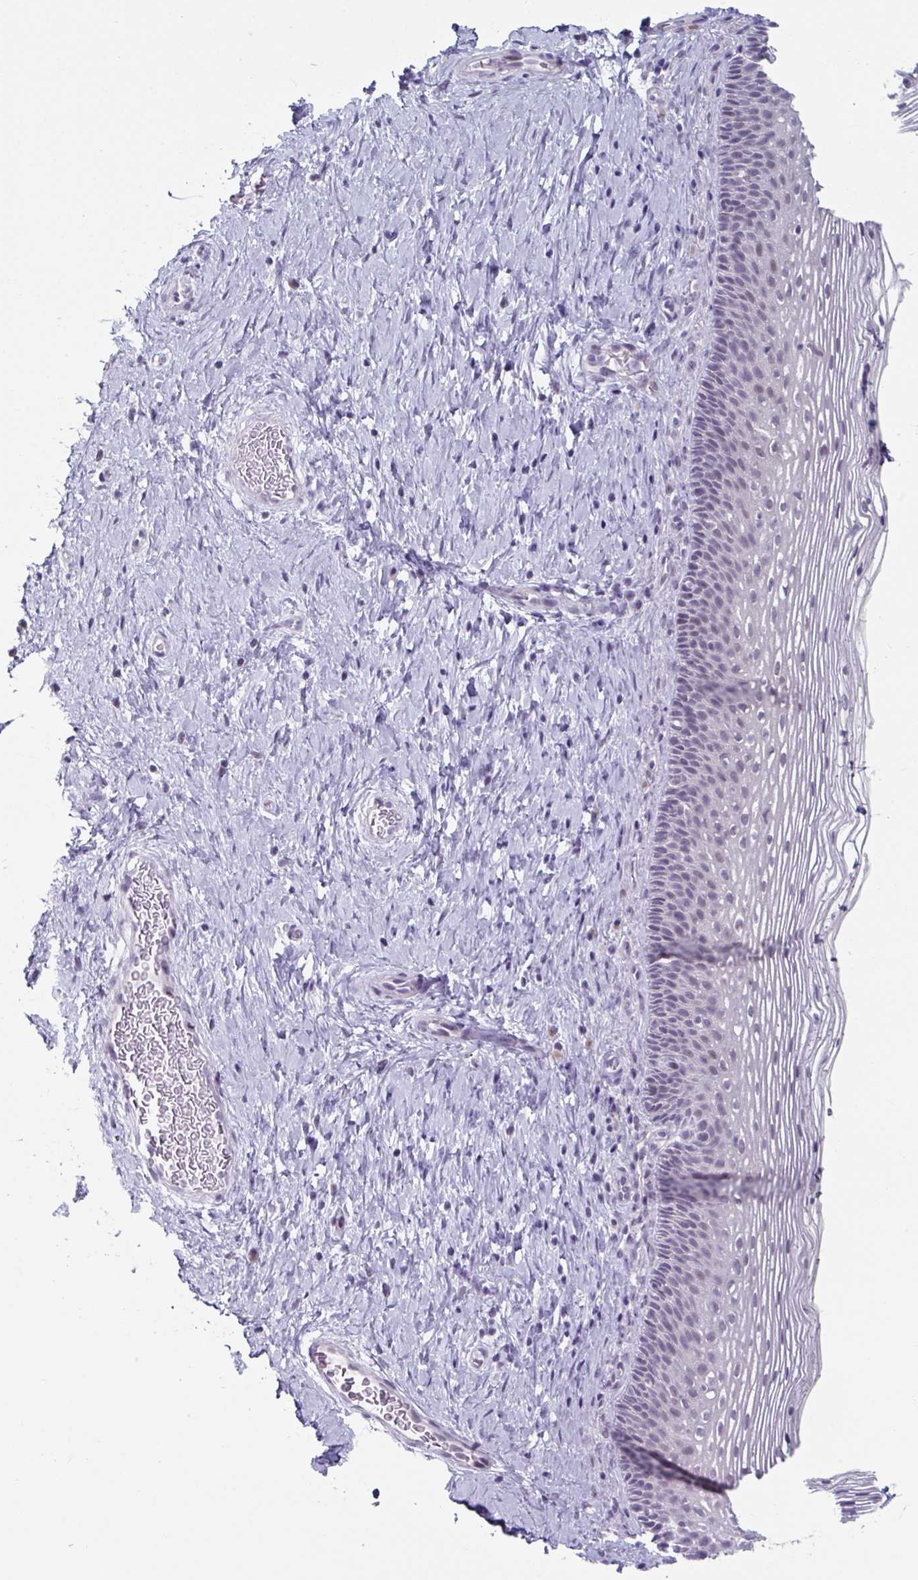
{"staining": {"intensity": "negative", "quantity": "none", "location": "none"}, "tissue": "cervix", "cell_type": "Glandular cells", "image_type": "normal", "snomed": [{"axis": "morphology", "description": "Normal tissue, NOS"}, {"axis": "topography", "description": "Cervix"}], "caption": "Immunohistochemistry (IHC) photomicrograph of benign cervix: cervix stained with DAB (3,3'-diaminobenzidine) shows no significant protein positivity in glandular cells.", "gene": "VSIG10L", "patient": {"sex": "female", "age": 34}}